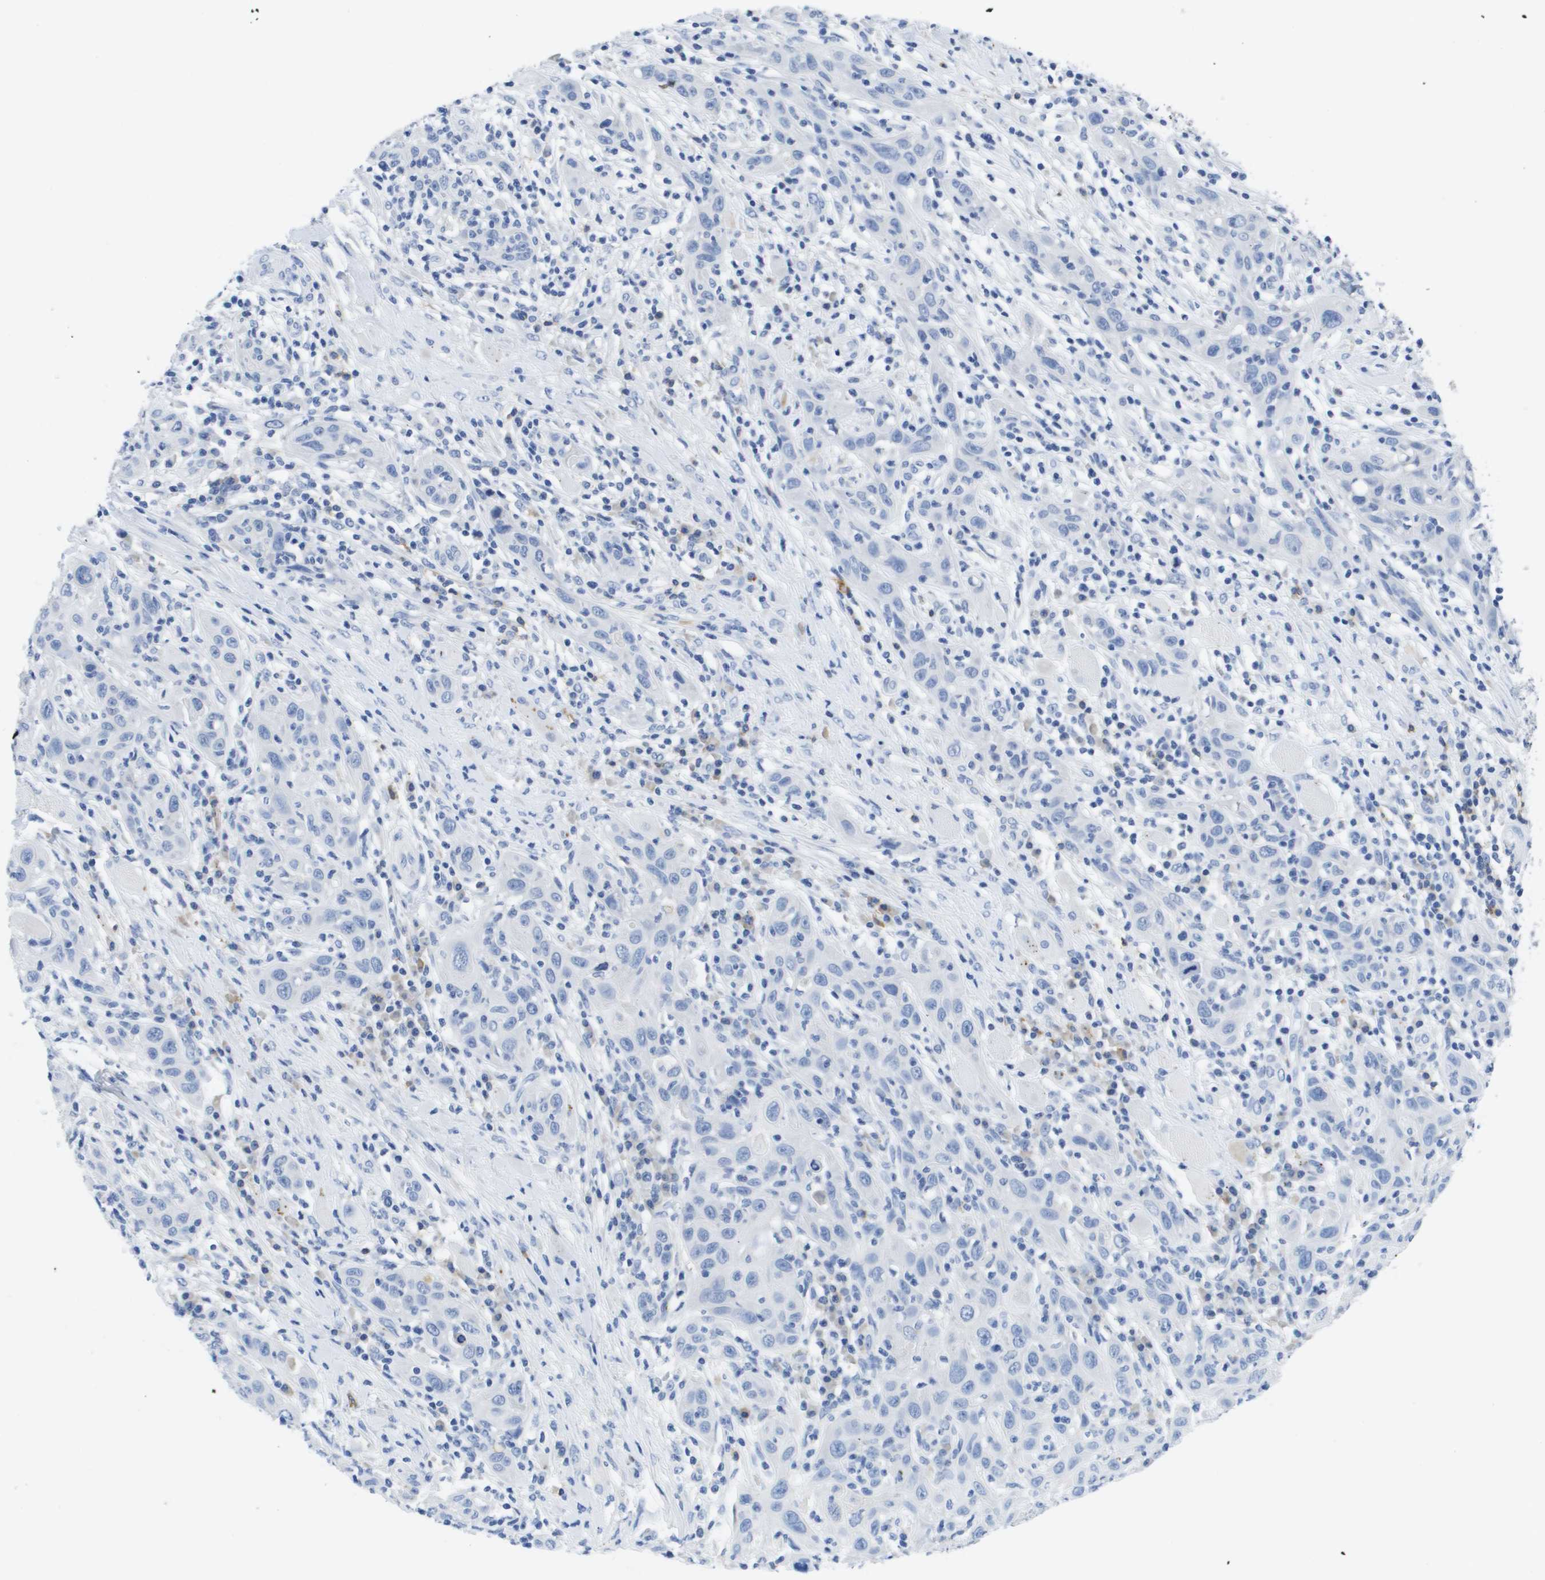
{"staining": {"intensity": "negative", "quantity": "none", "location": "none"}, "tissue": "skin cancer", "cell_type": "Tumor cells", "image_type": "cancer", "snomed": [{"axis": "morphology", "description": "Squamous cell carcinoma, NOS"}, {"axis": "topography", "description": "Skin"}], "caption": "Photomicrograph shows no protein expression in tumor cells of skin cancer (squamous cell carcinoma) tissue.", "gene": "MS4A1", "patient": {"sex": "female", "age": 88}}